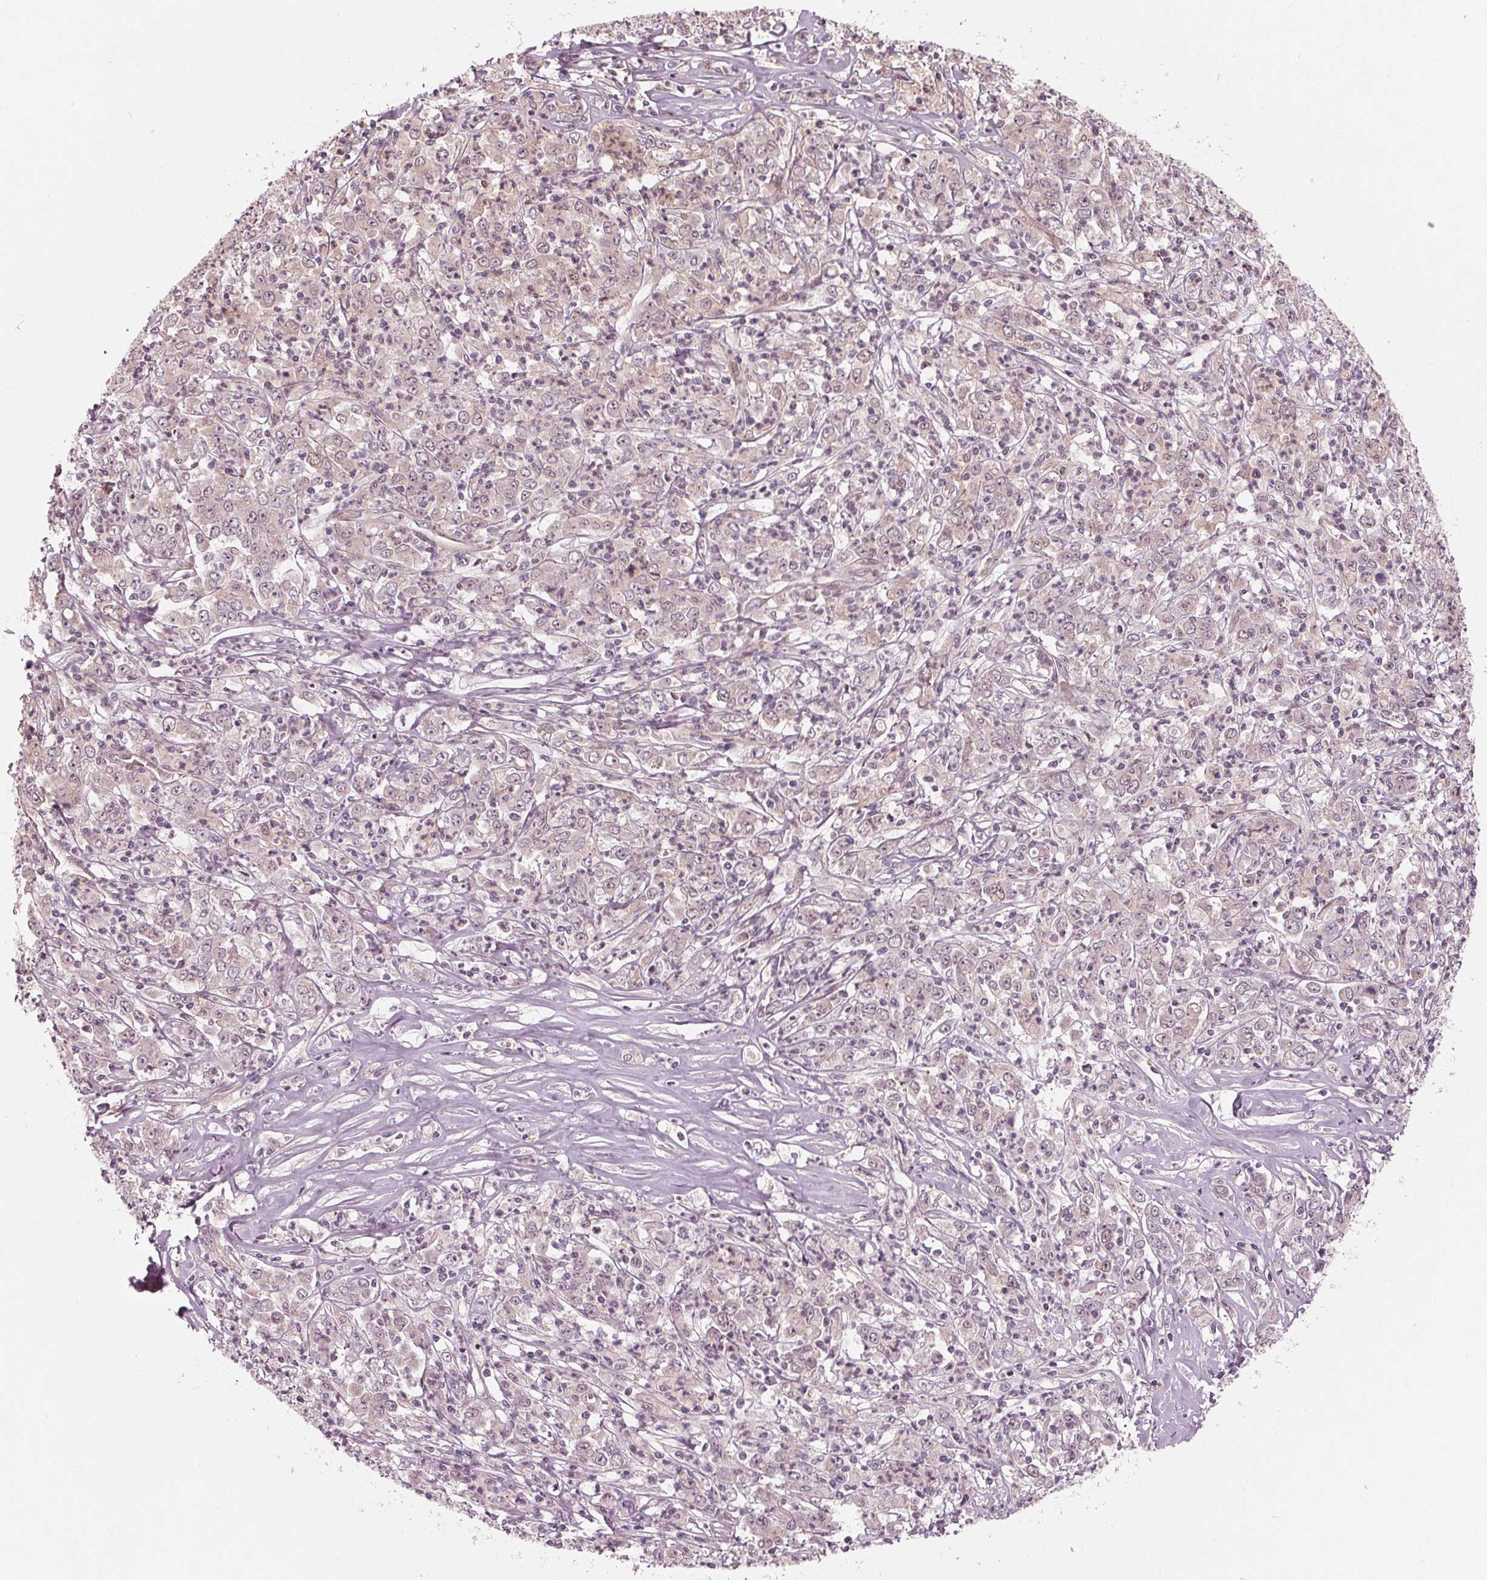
{"staining": {"intensity": "moderate", "quantity": "<25%", "location": "nuclear"}, "tissue": "stomach cancer", "cell_type": "Tumor cells", "image_type": "cancer", "snomed": [{"axis": "morphology", "description": "Adenocarcinoma, NOS"}, {"axis": "topography", "description": "Stomach, lower"}], "caption": "High-magnification brightfield microscopy of stomach cancer stained with DAB (brown) and counterstained with hematoxylin (blue). tumor cells exhibit moderate nuclear staining is identified in about<25% of cells. The protein is shown in brown color, while the nuclei are stained blue.", "gene": "TXNIP", "patient": {"sex": "female", "age": 71}}